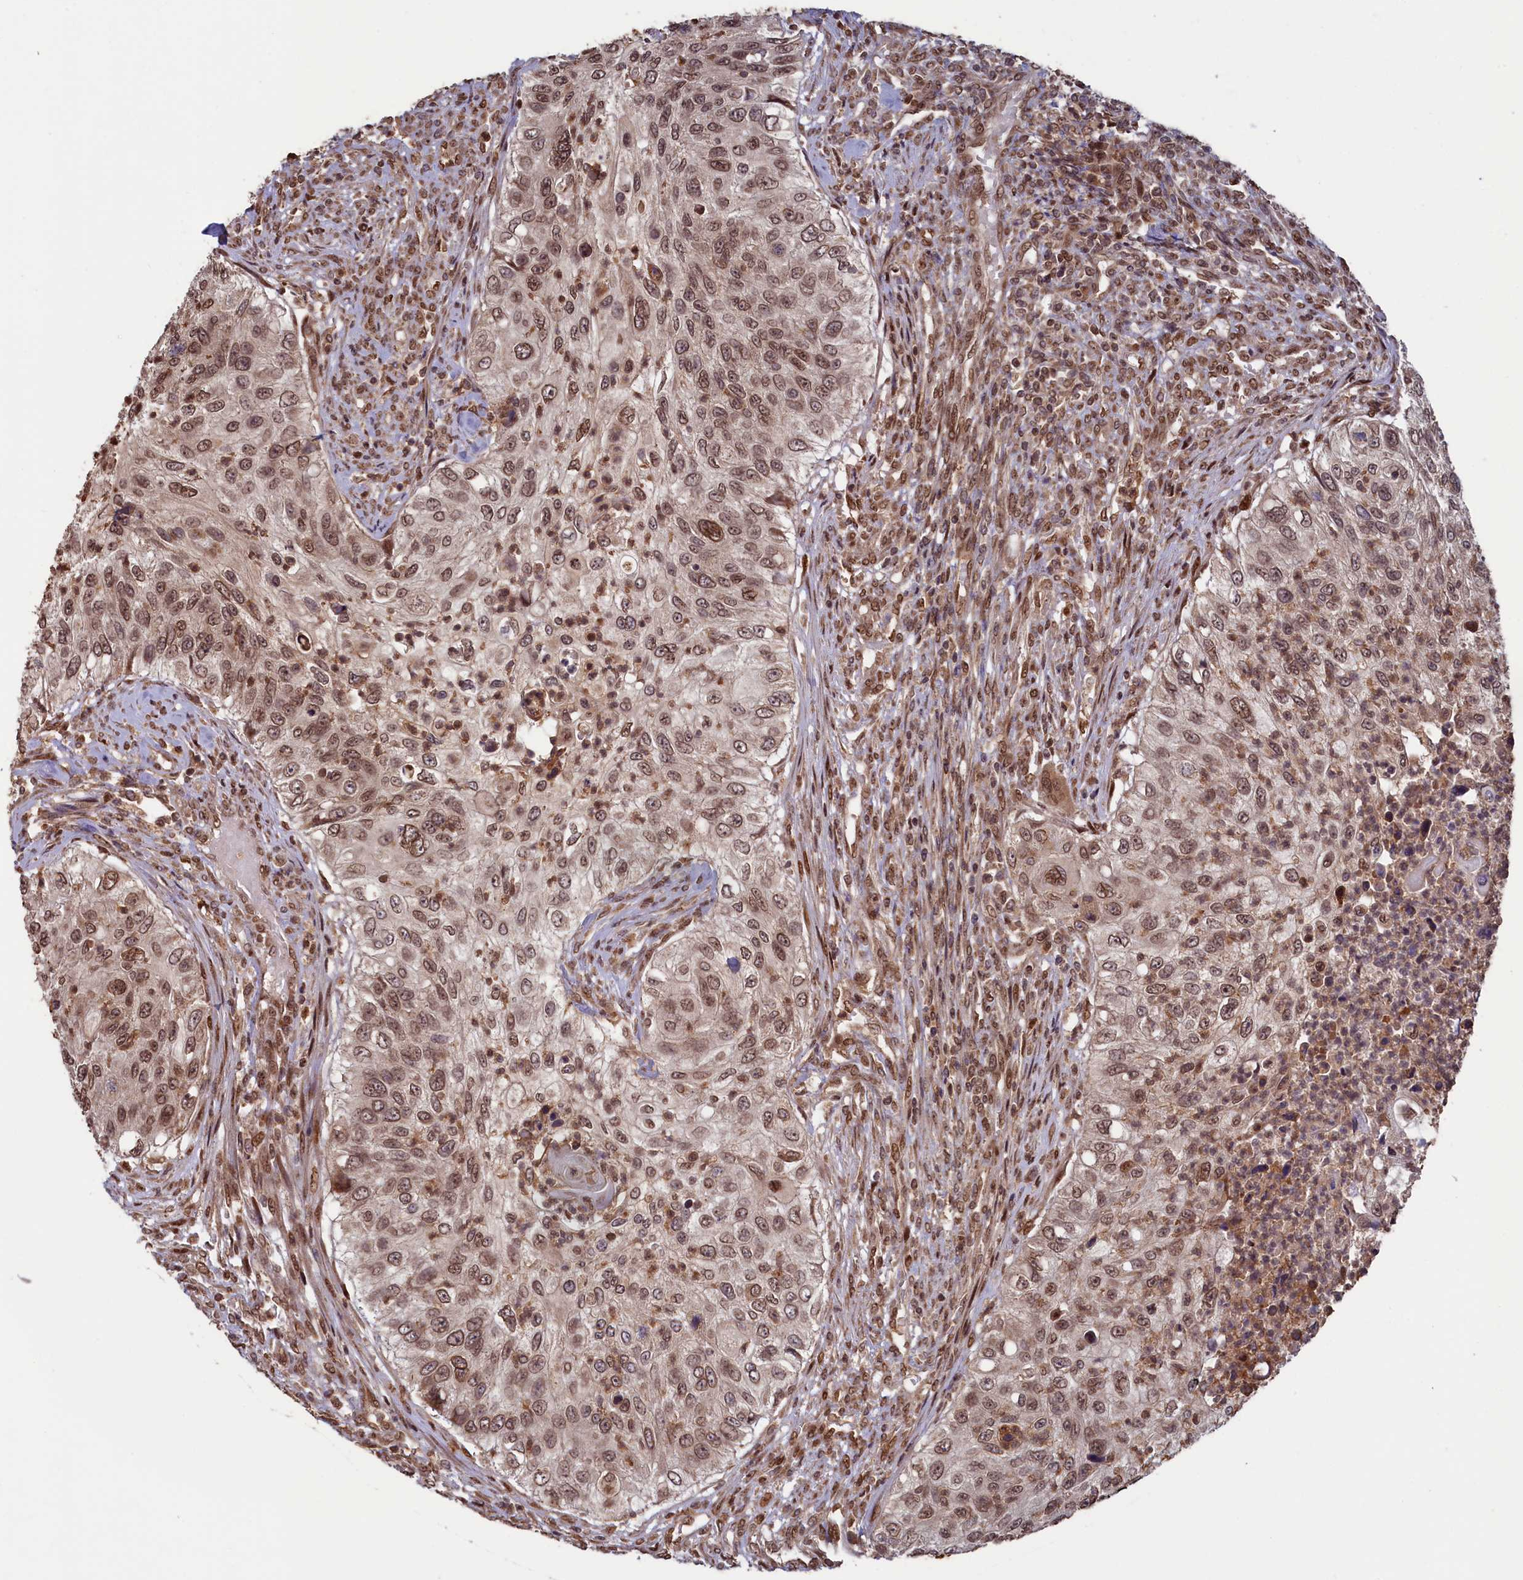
{"staining": {"intensity": "moderate", "quantity": ">75%", "location": "nuclear"}, "tissue": "urothelial cancer", "cell_type": "Tumor cells", "image_type": "cancer", "snomed": [{"axis": "morphology", "description": "Urothelial carcinoma, High grade"}, {"axis": "topography", "description": "Urinary bladder"}], "caption": "Brown immunohistochemical staining in human urothelial cancer exhibits moderate nuclear positivity in approximately >75% of tumor cells.", "gene": "NAE1", "patient": {"sex": "female", "age": 60}}